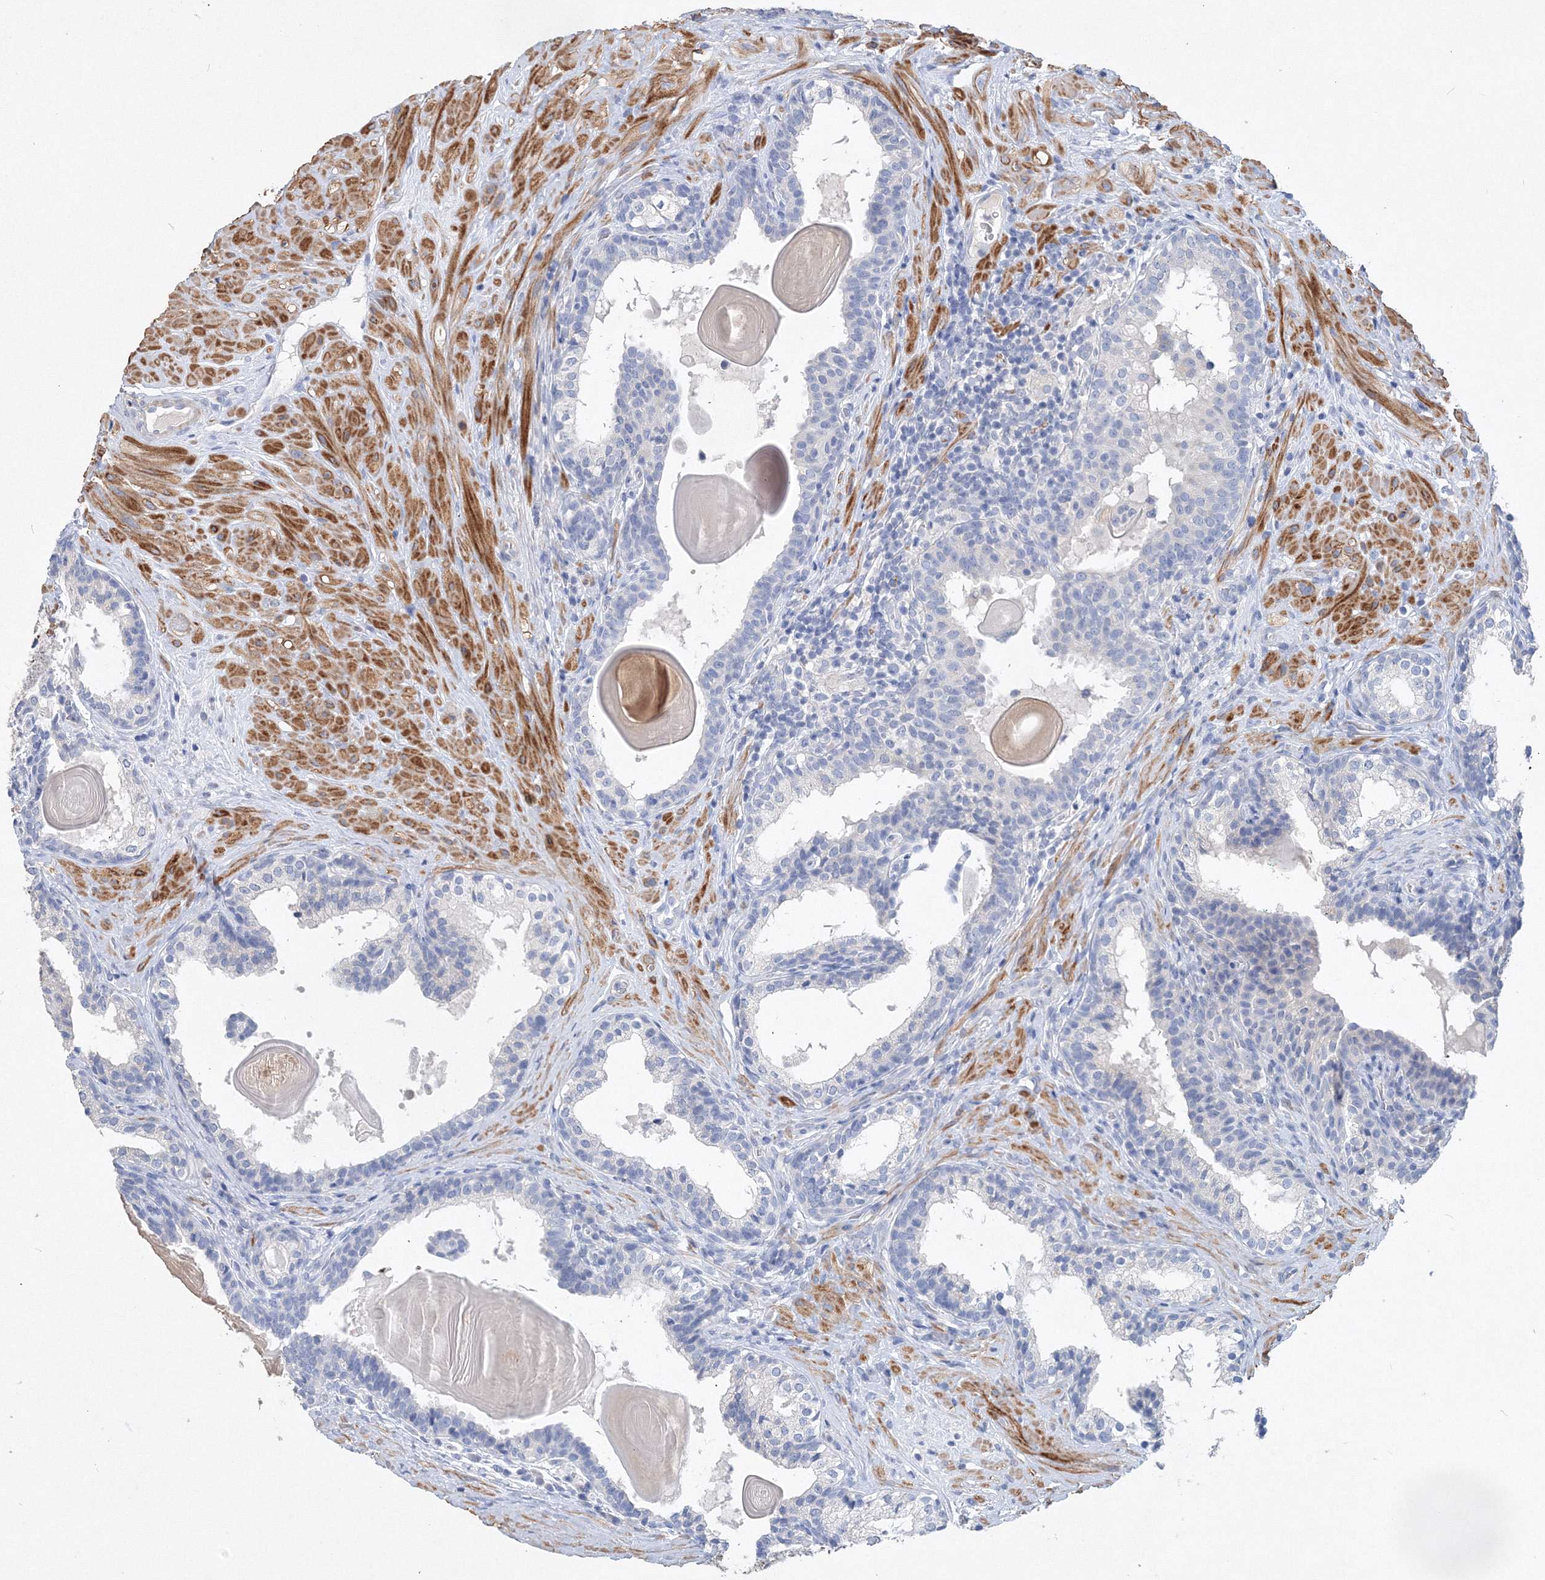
{"staining": {"intensity": "negative", "quantity": "none", "location": "none"}, "tissue": "prostate cancer", "cell_type": "Tumor cells", "image_type": "cancer", "snomed": [{"axis": "morphology", "description": "Adenocarcinoma, High grade"}, {"axis": "topography", "description": "Prostate"}], "caption": "DAB (3,3'-diaminobenzidine) immunohistochemical staining of human prostate high-grade adenocarcinoma reveals no significant expression in tumor cells.", "gene": "OSBPL6", "patient": {"sex": "male", "age": 56}}